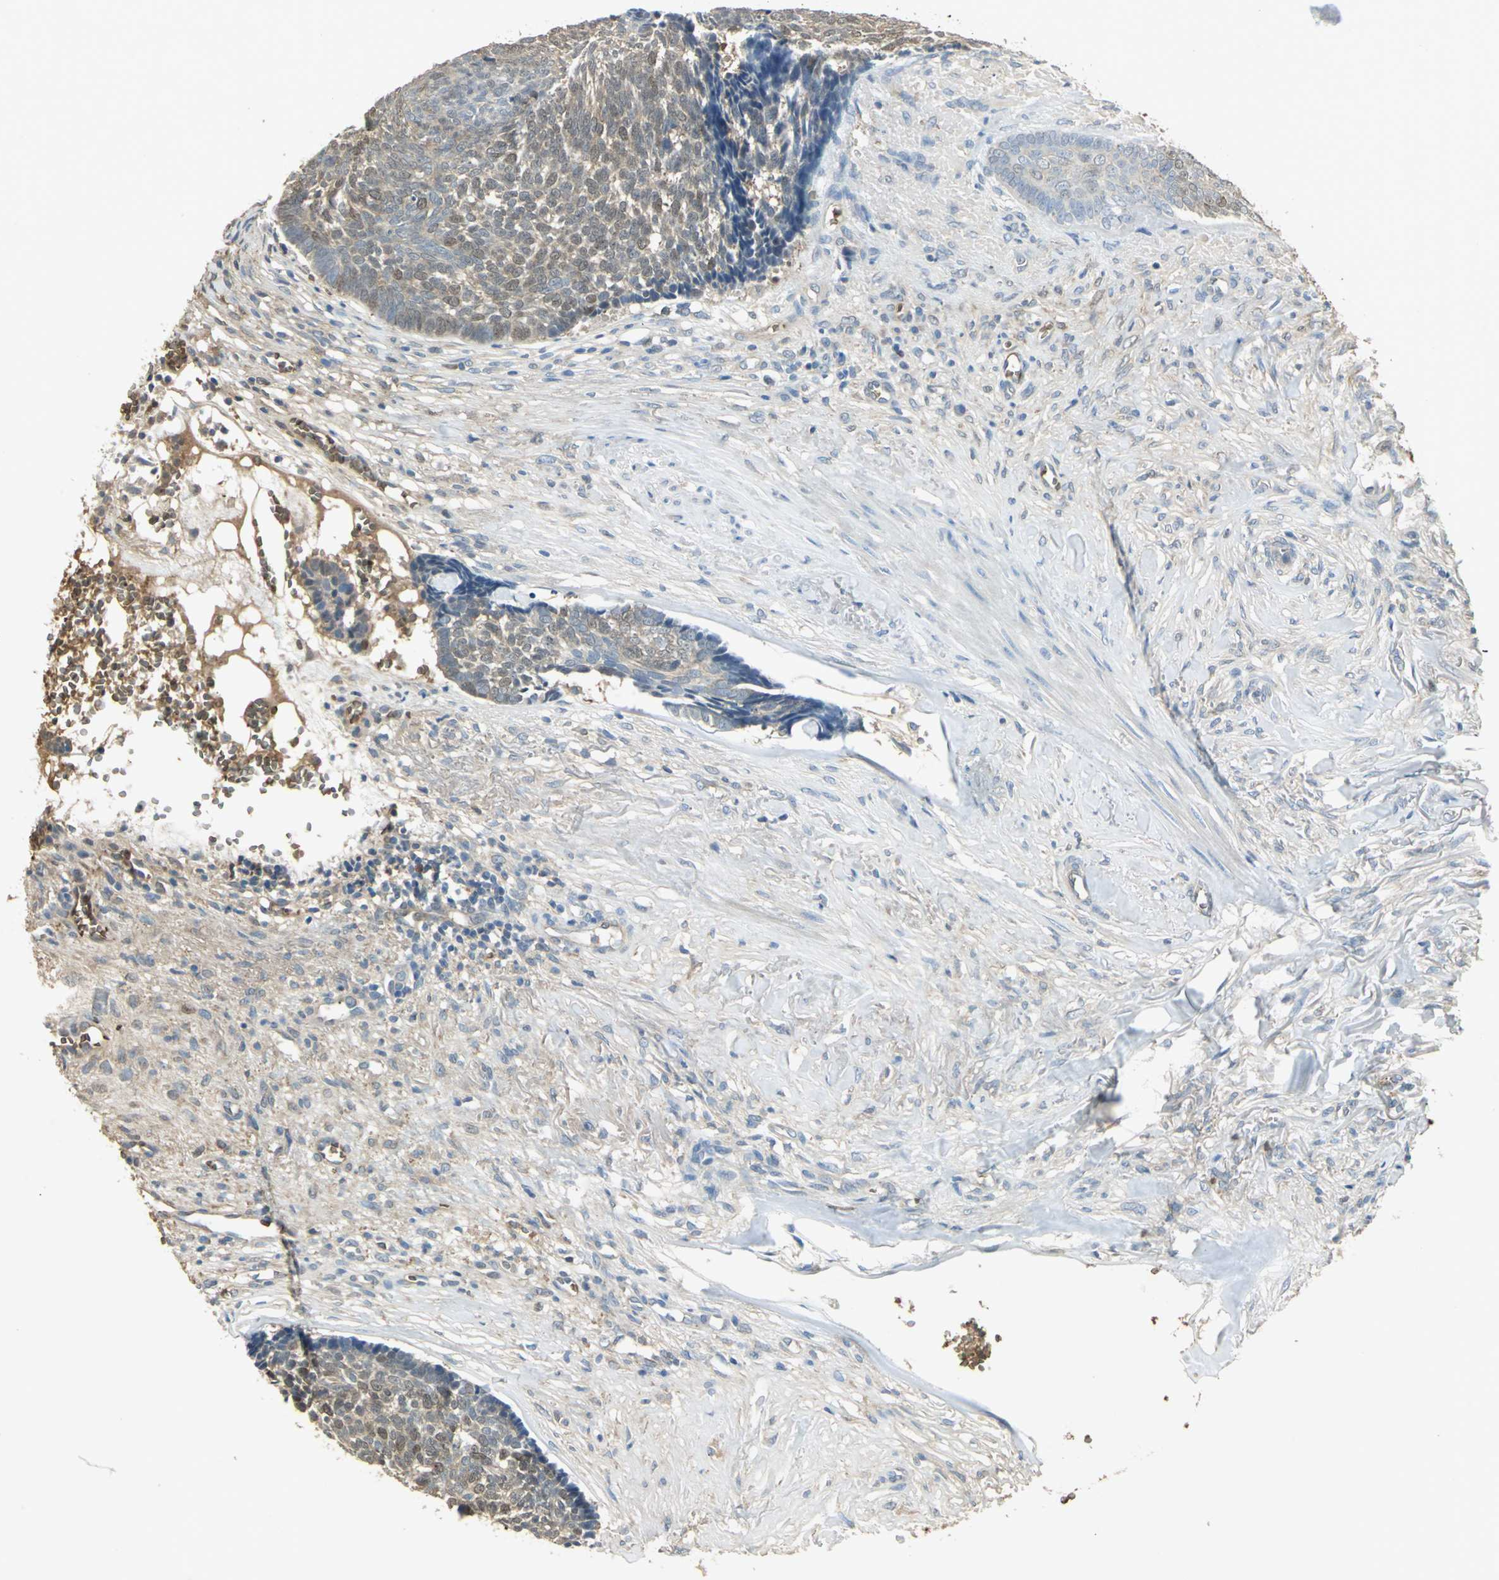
{"staining": {"intensity": "weak", "quantity": ">75%", "location": "cytoplasmic/membranous,nuclear"}, "tissue": "skin cancer", "cell_type": "Tumor cells", "image_type": "cancer", "snomed": [{"axis": "morphology", "description": "Basal cell carcinoma"}, {"axis": "topography", "description": "Skin"}], "caption": "Weak cytoplasmic/membranous and nuclear staining for a protein is seen in approximately >75% of tumor cells of skin basal cell carcinoma using immunohistochemistry (IHC).", "gene": "DDAH1", "patient": {"sex": "male", "age": 84}}